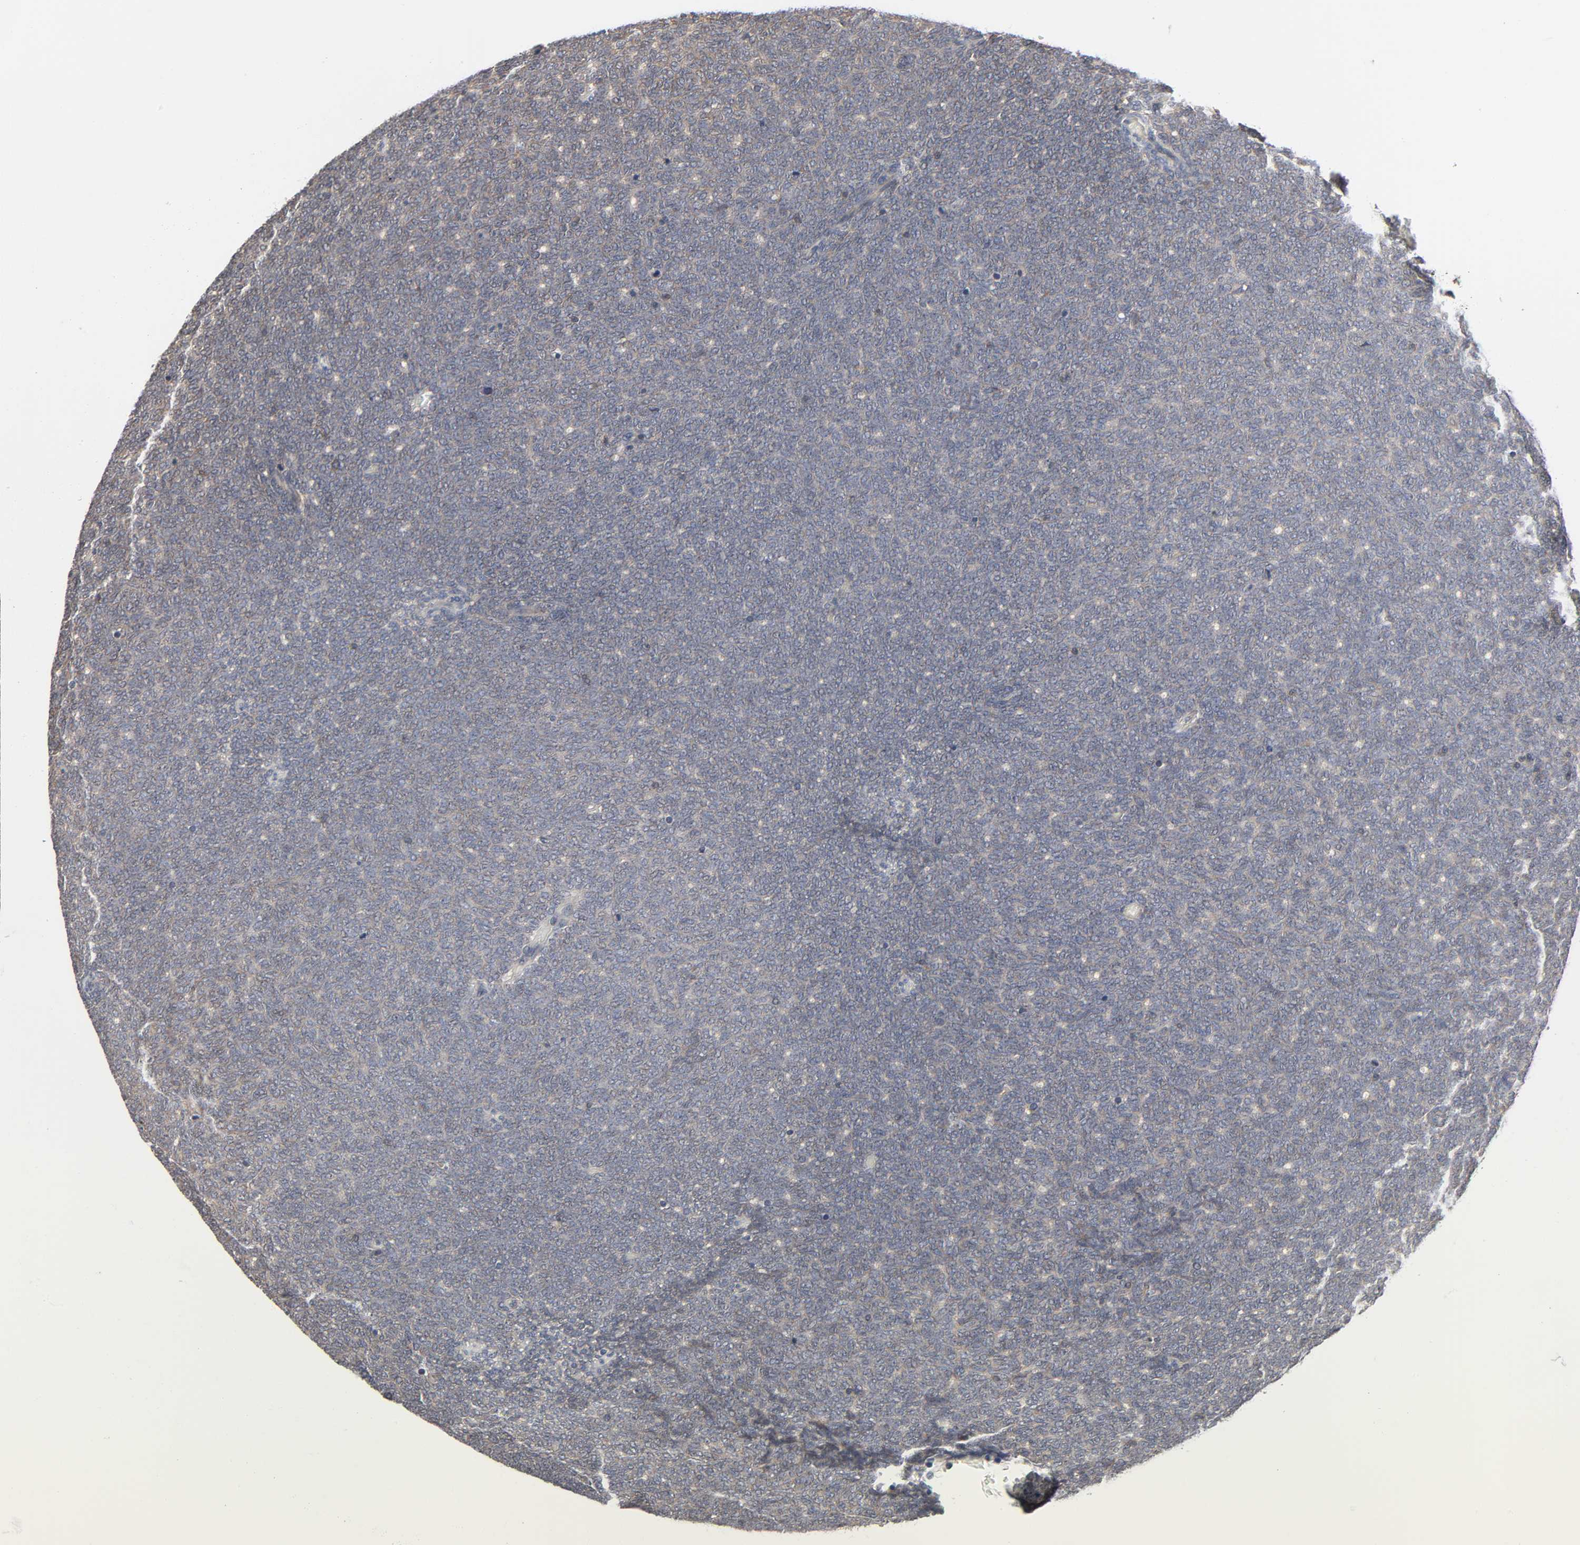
{"staining": {"intensity": "weak", "quantity": "25%-75%", "location": "cytoplasmic/membranous"}, "tissue": "renal cancer", "cell_type": "Tumor cells", "image_type": "cancer", "snomed": [{"axis": "morphology", "description": "Neoplasm, malignant, NOS"}, {"axis": "topography", "description": "Kidney"}], "caption": "Renal malignant neoplasm stained with immunohistochemistry (IHC) displays weak cytoplasmic/membranous staining in approximately 25%-75% of tumor cells.", "gene": "DDX10", "patient": {"sex": "male", "age": 28}}